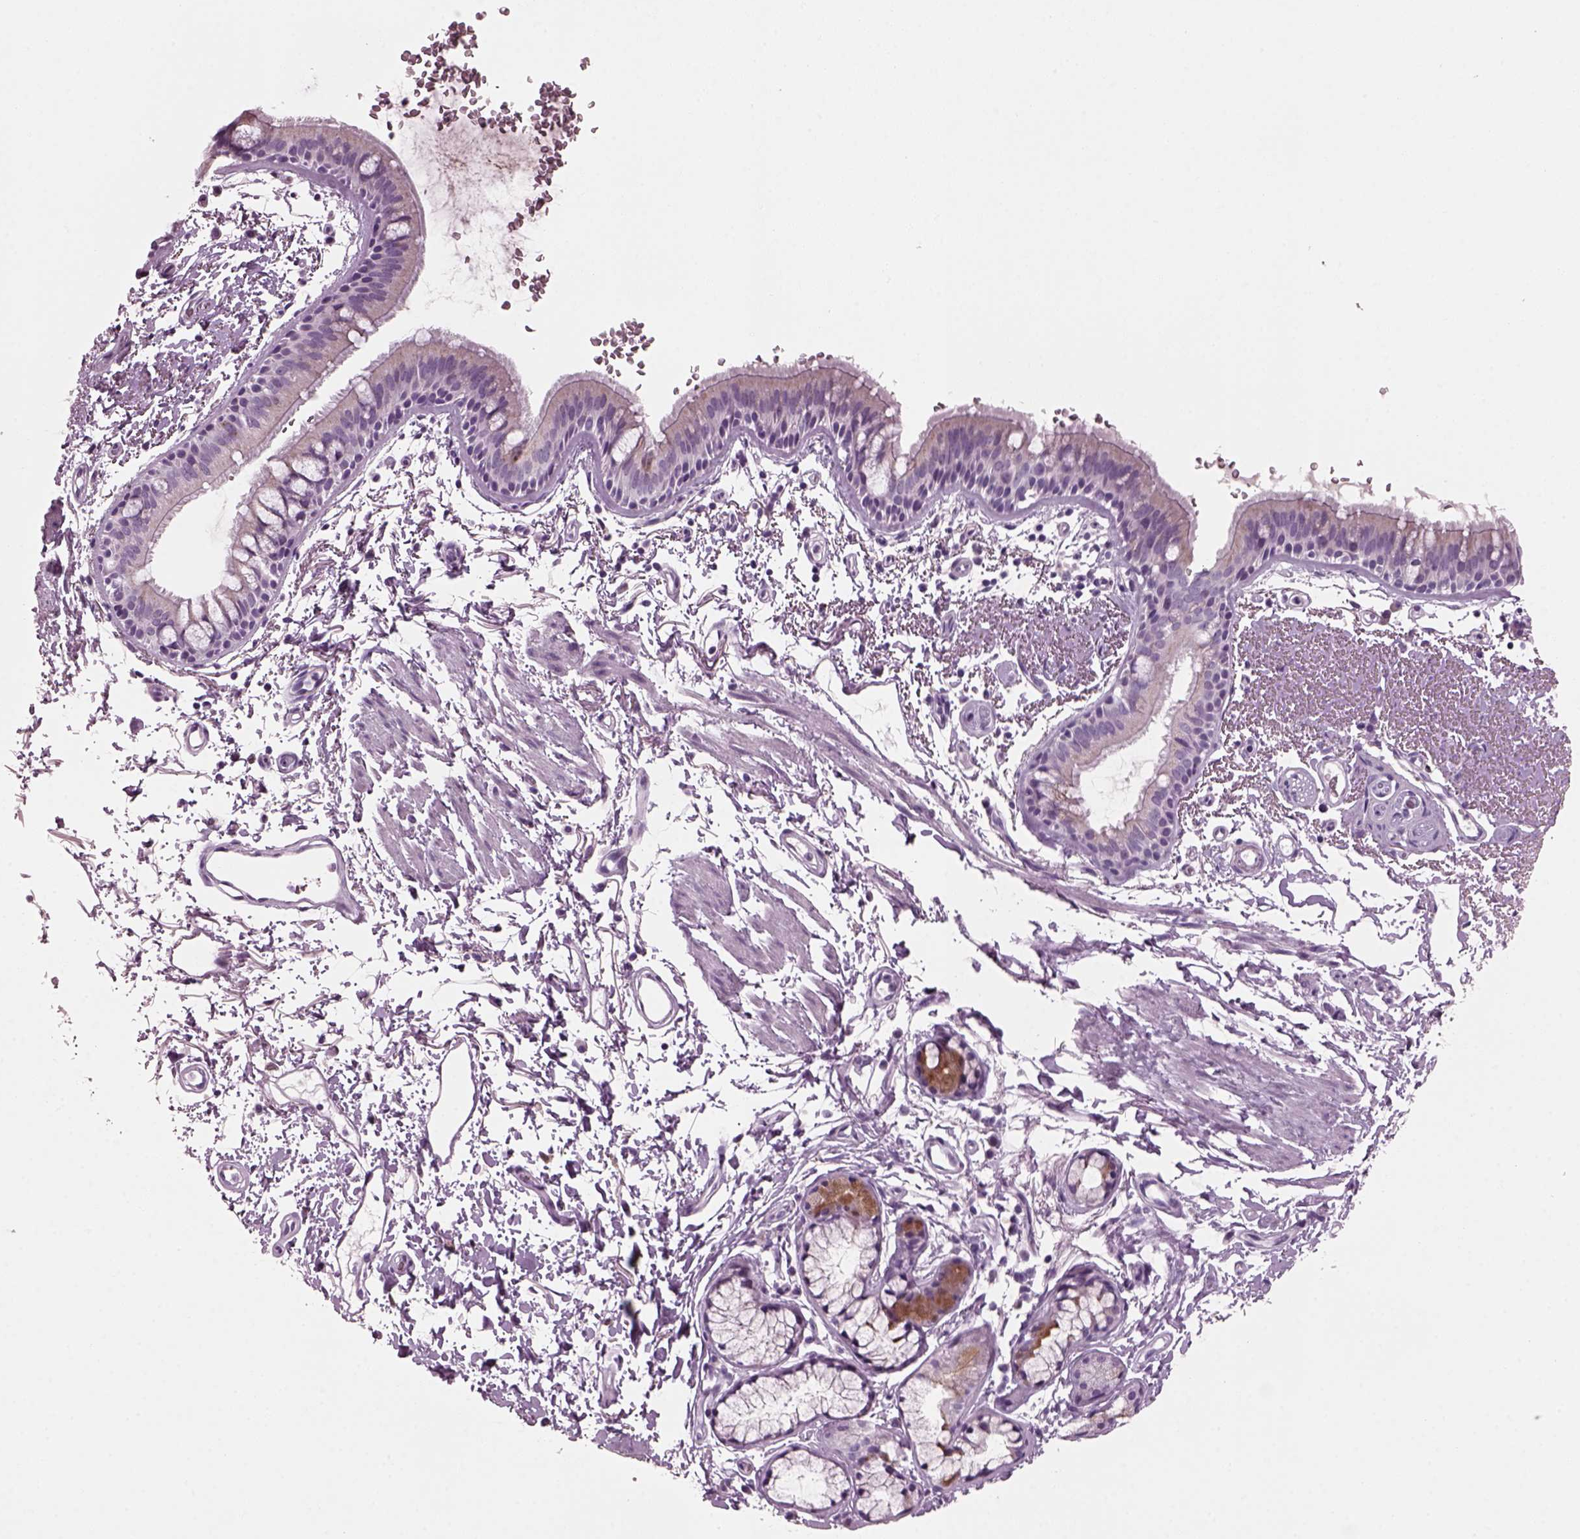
{"staining": {"intensity": "weak", "quantity": "<25%", "location": "cytoplasmic/membranous"}, "tissue": "bronchus", "cell_type": "Respiratory epithelial cells", "image_type": "normal", "snomed": [{"axis": "morphology", "description": "Normal tissue, NOS"}, {"axis": "topography", "description": "Lymph node"}, {"axis": "topography", "description": "Bronchus"}], "caption": "Bronchus stained for a protein using immunohistochemistry (IHC) reveals no expression respiratory epithelial cells.", "gene": "PRR9", "patient": {"sex": "female", "age": 70}}